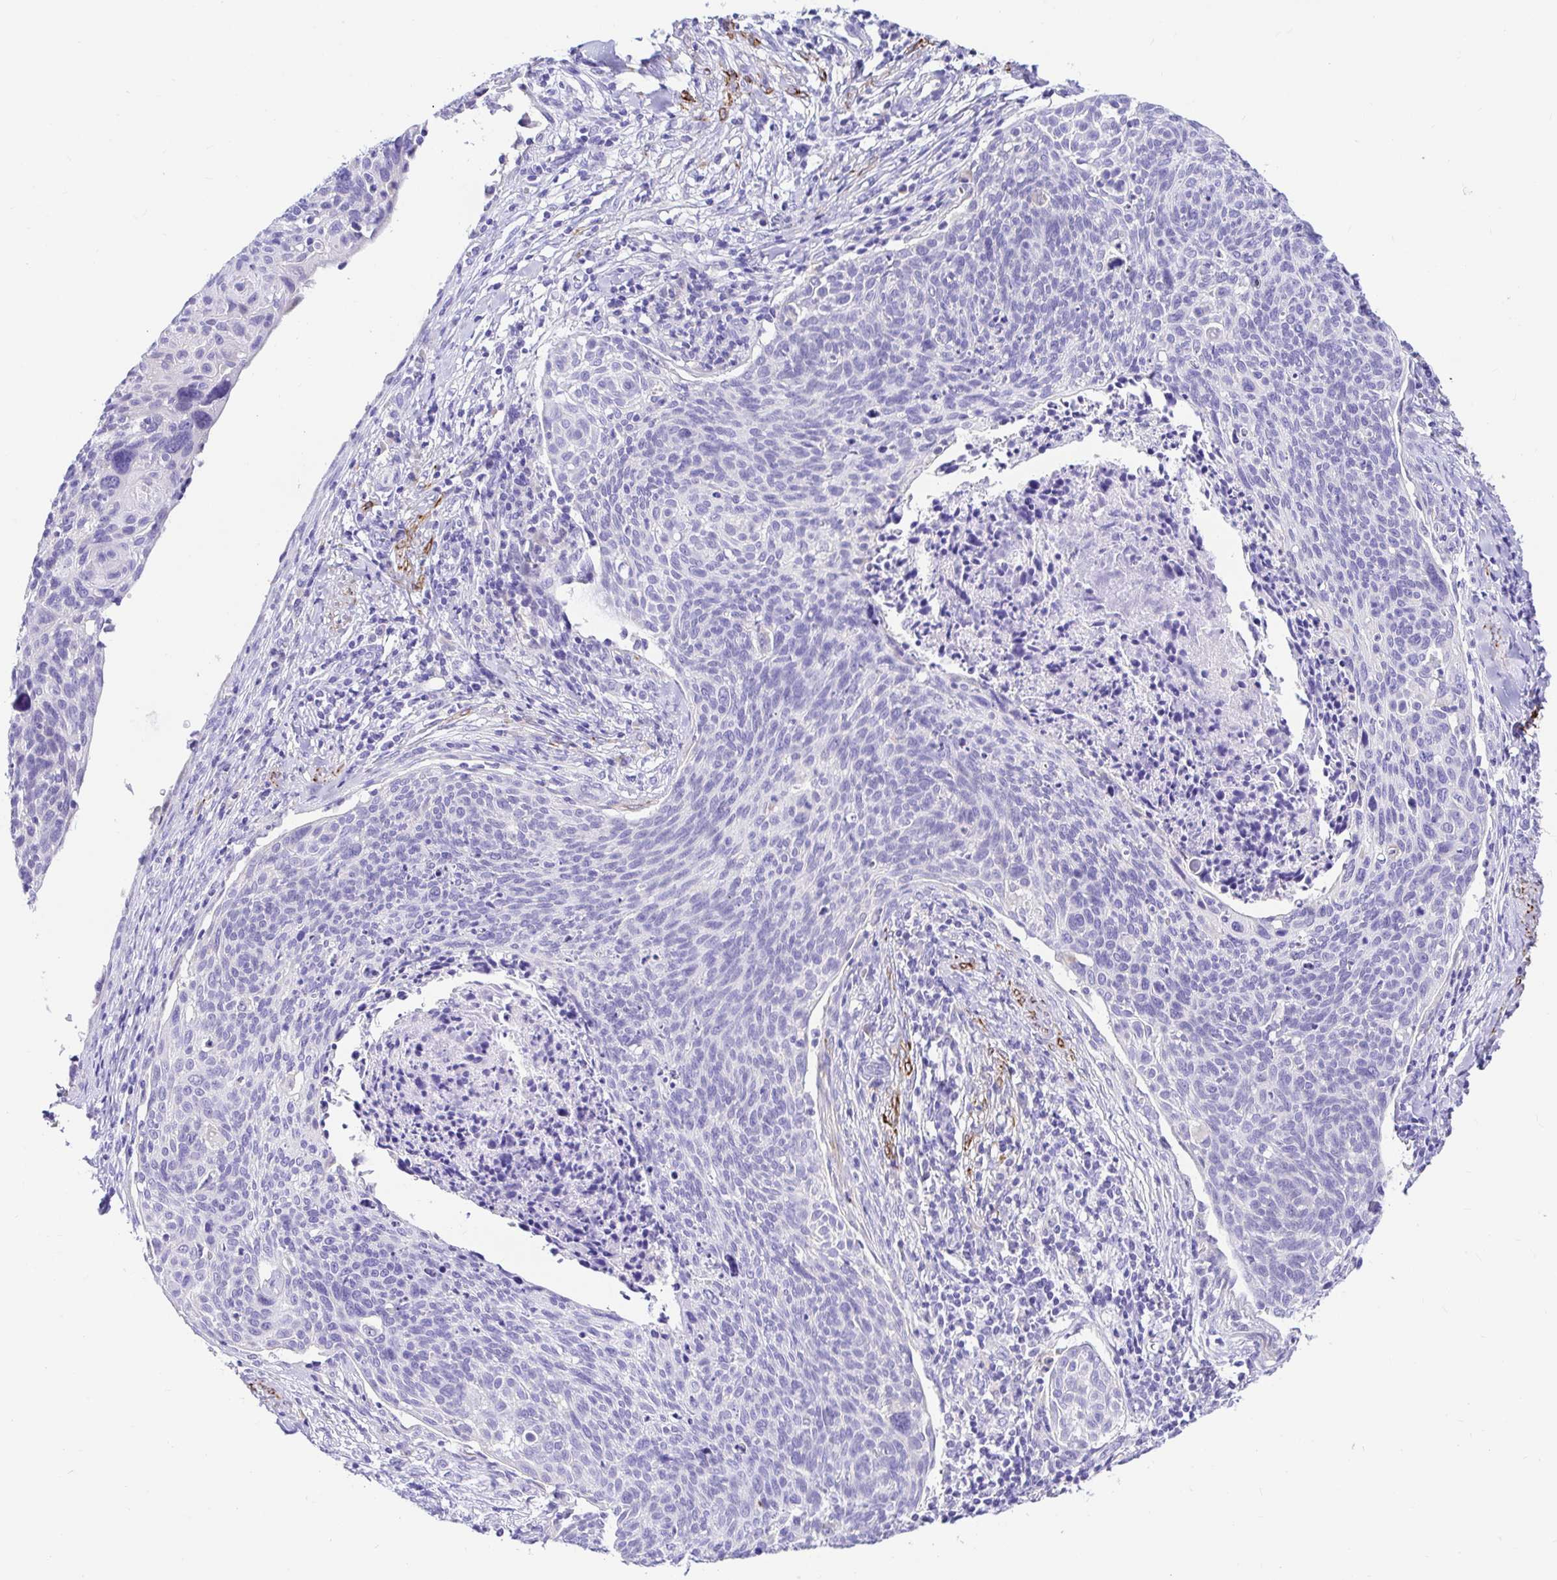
{"staining": {"intensity": "negative", "quantity": "none", "location": "none"}, "tissue": "cervical cancer", "cell_type": "Tumor cells", "image_type": "cancer", "snomed": [{"axis": "morphology", "description": "Squamous cell carcinoma, NOS"}, {"axis": "topography", "description": "Cervix"}], "caption": "This photomicrograph is of cervical squamous cell carcinoma stained with immunohistochemistry to label a protein in brown with the nuclei are counter-stained blue. There is no expression in tumor cells.", "gene": "BACE2", "patient": {"sex": "female", "age": 49}}